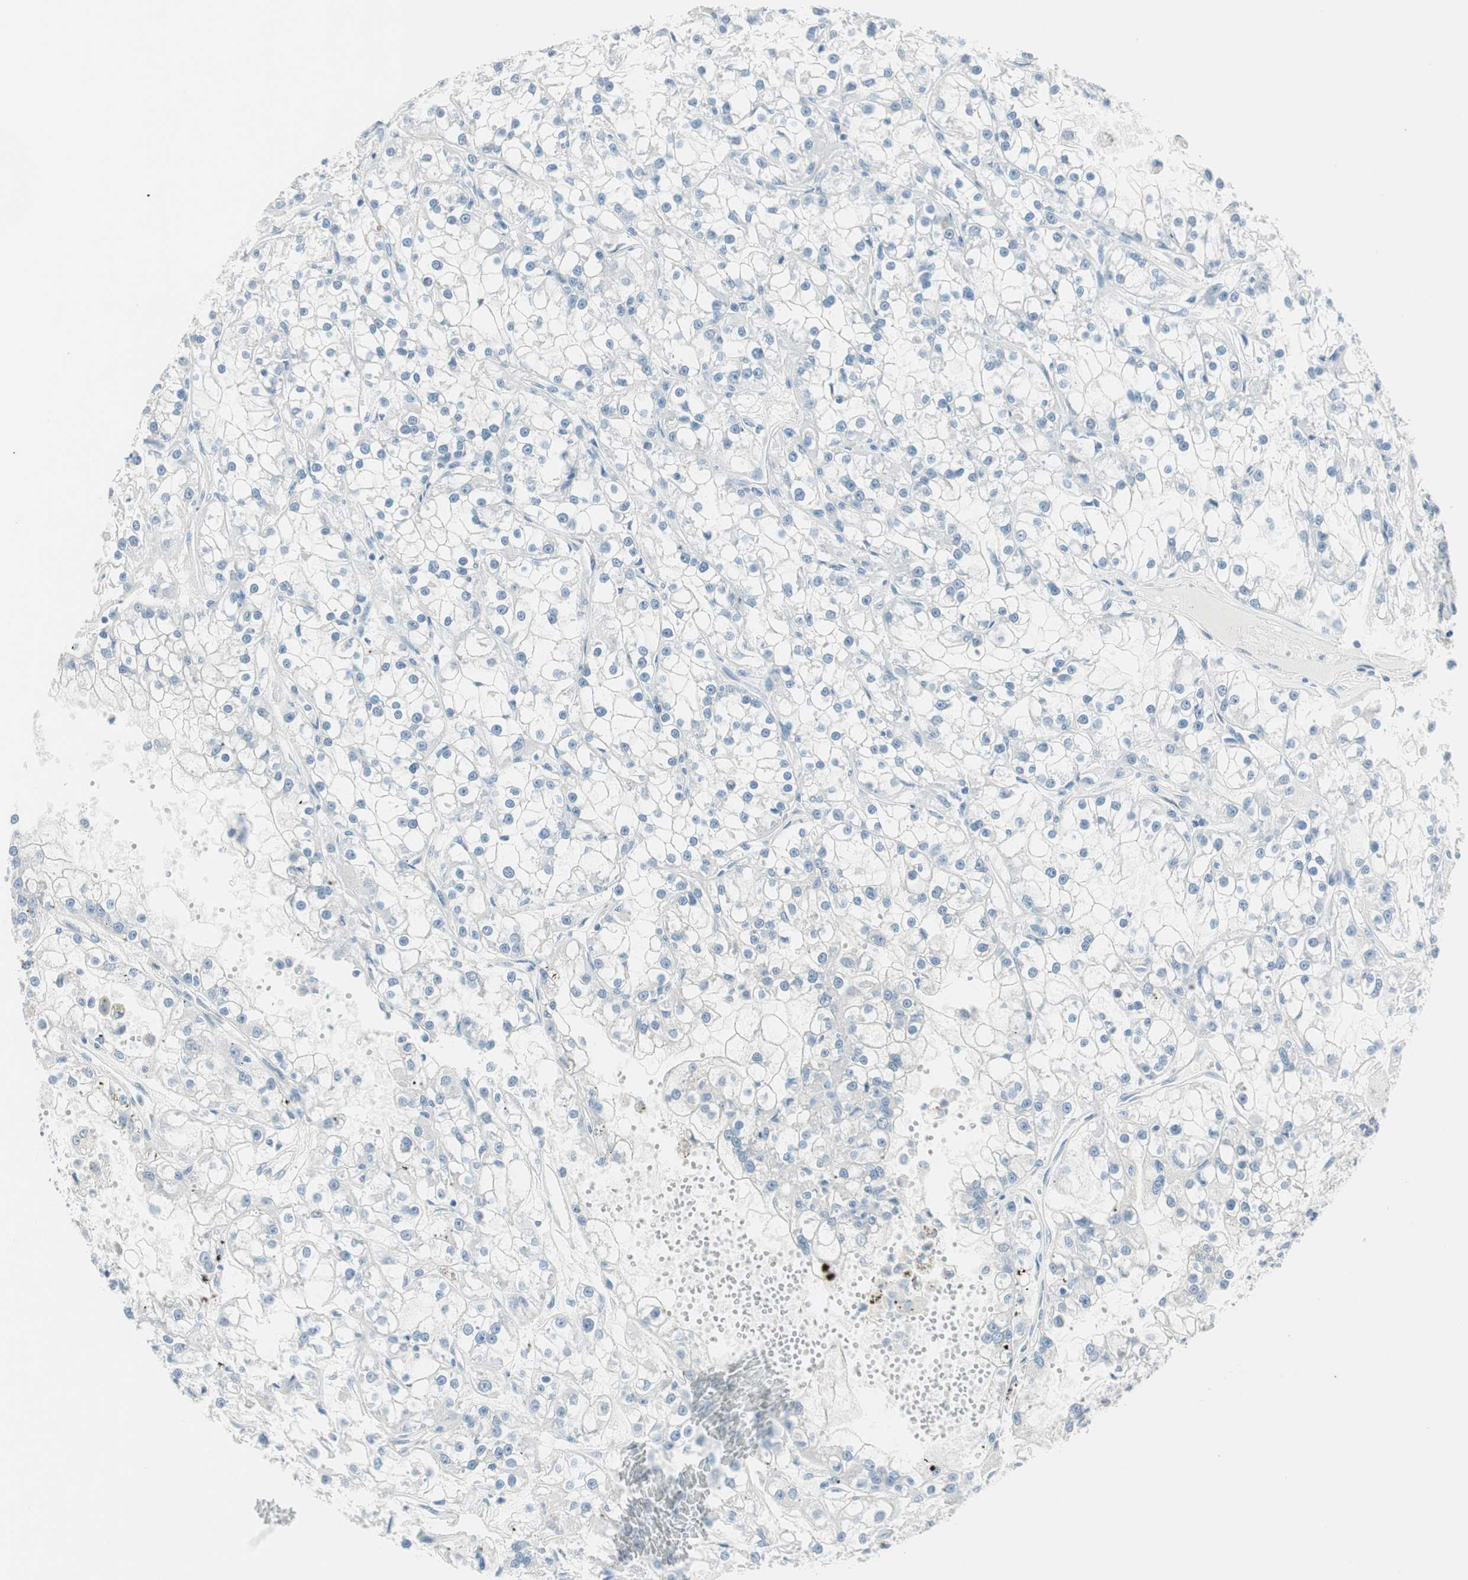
{"staining": {"intensity": "negative", "quantity": "none", "location": "none"}, "tissue": "renal cancer", "cell_type": "Tumor cells", "image_type": "cancer", "snomed": [{"axis": "morphology", "description": "Adenocarcinoma, NOS"}, {"axis": "topography", "description": "Kidney"}], "caption": "Immunohistochemical staining of renal cancer displays no significant staining in tumor cells. Brightfield microscopy of immunohistochemistry (IHC) stained with DAB (3,3'-diaminobenzidine) (brown) and hematoxylin (blue), captured at high magnification.", "gene": "GNAO1", "patient": {"sex": "female", "age": 52}}